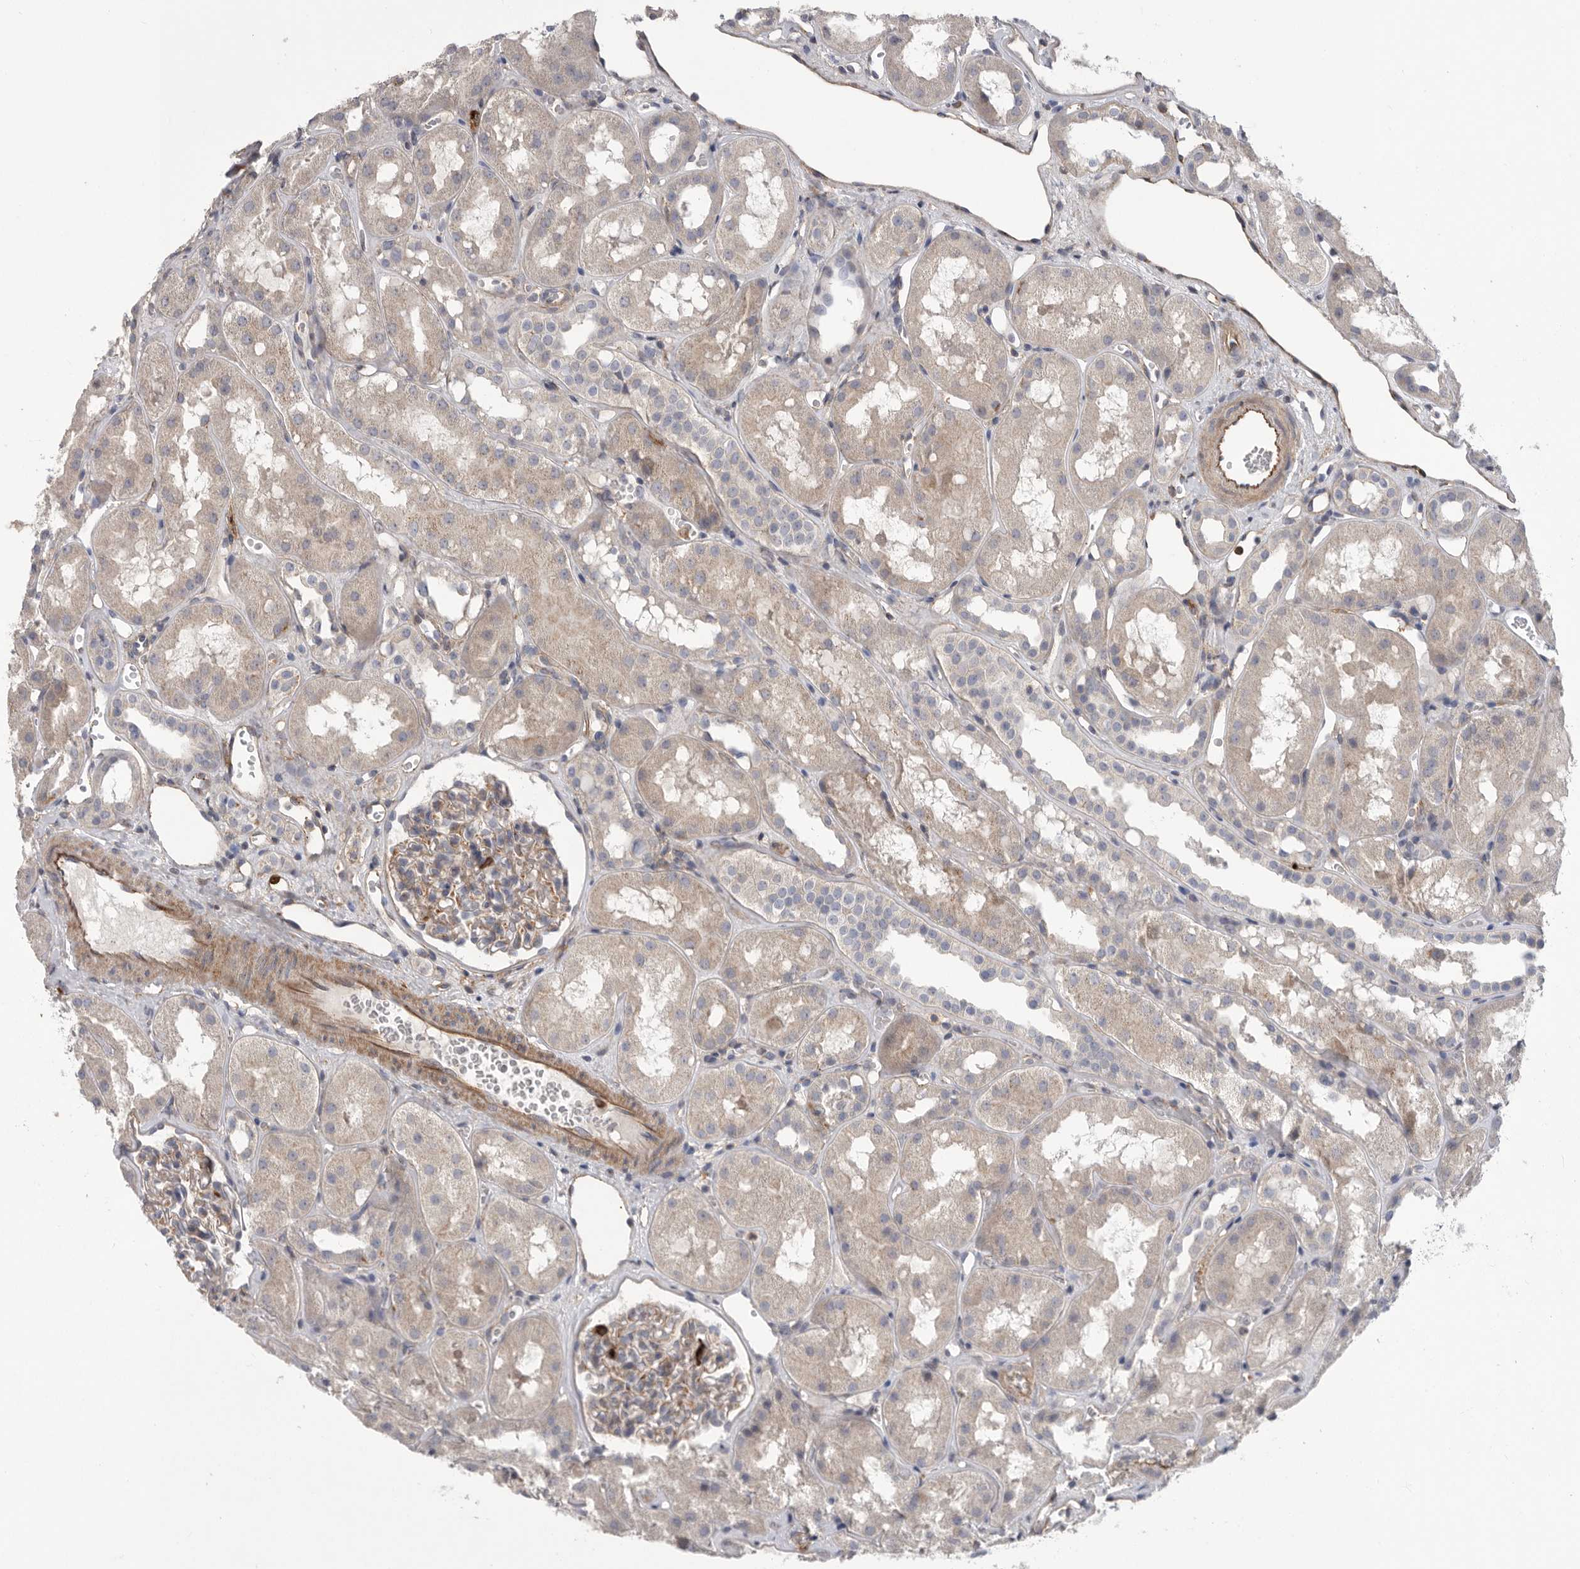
{"staining": {"intensity": "weak", "quantity": ">75%", "location": "cytoplasmic/membranous"}, "tissue": "kidney", "cell_type": "Cells in glomeruli", "image_type": "normal", "snomed": [{"axis": "morphology", "description": "Normal tissue, NOS"}, {"axis": "topography", "description": "Kidney"}], "caption": "Immunohistochemical staining of normal human kidney exhibits low levels of weak cytoplasmic/membranous positivity in about >75% of cells in glomeruli.", "gene": "SIGLEC10", "patient": {"sex": "male", "age": 16}}